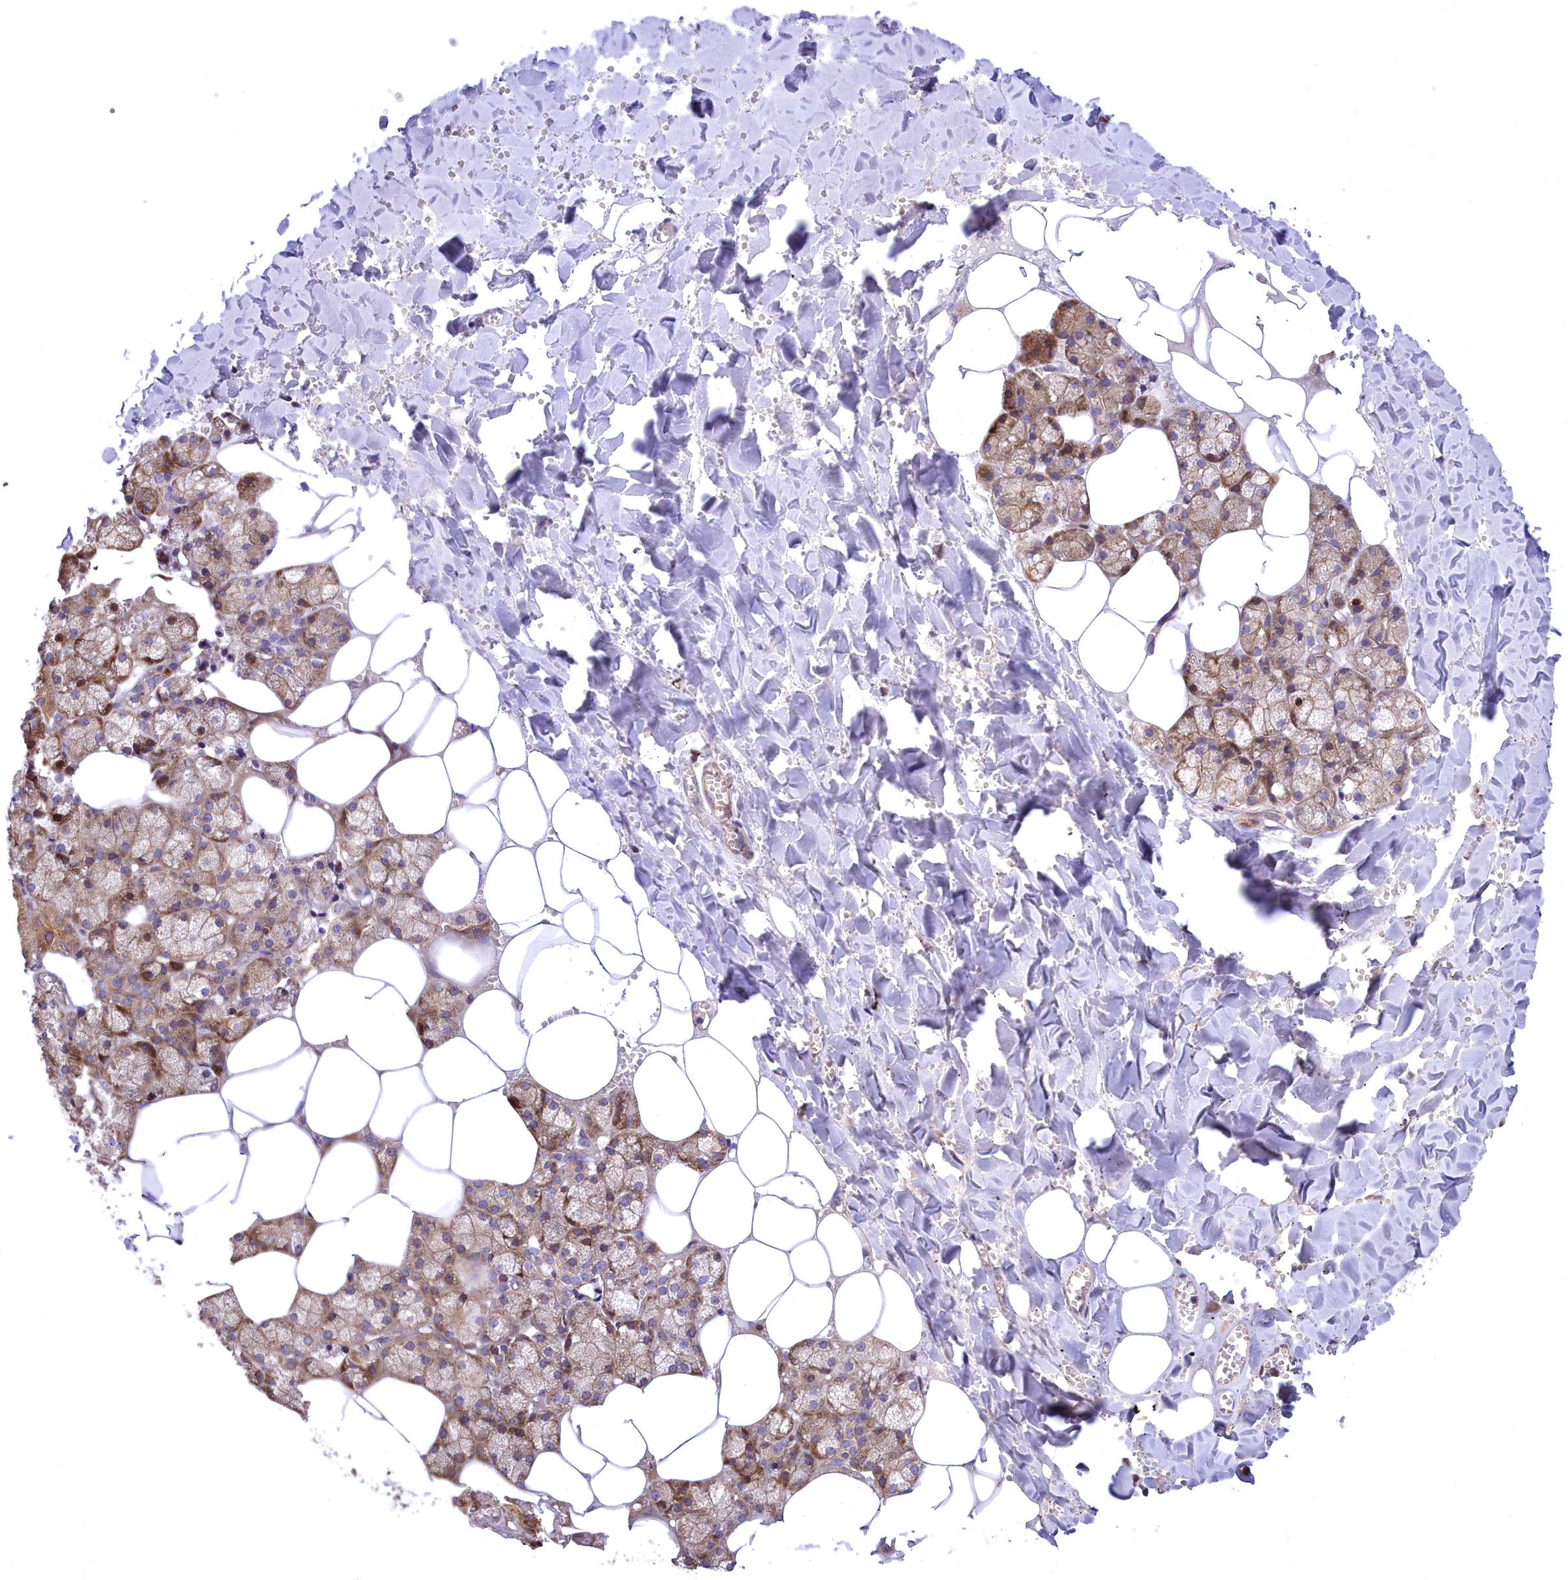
{"staining": {"intensity": "moderate", "quantity": ">75%", "location": "cytoplasmic/membranous"}, "tissue": "salivary gland", "cell_type": "Glandular cells", "image_type": "normal", "snomed": [{"axis": "morphology", "description": "Normal tissue, NOS"}, {"axis": "topography", "description": "Salivary gland"}], "caption": "A brown stain labels moderate cytoplasmic/membranous staining of a protein in glandular cells of normal human salivary gland. (brown staining indicates protein expression, while blue staining denotes nuclei).", "gene": "SEPTIN9", "patient": {"sex": "male", "age": 62}}